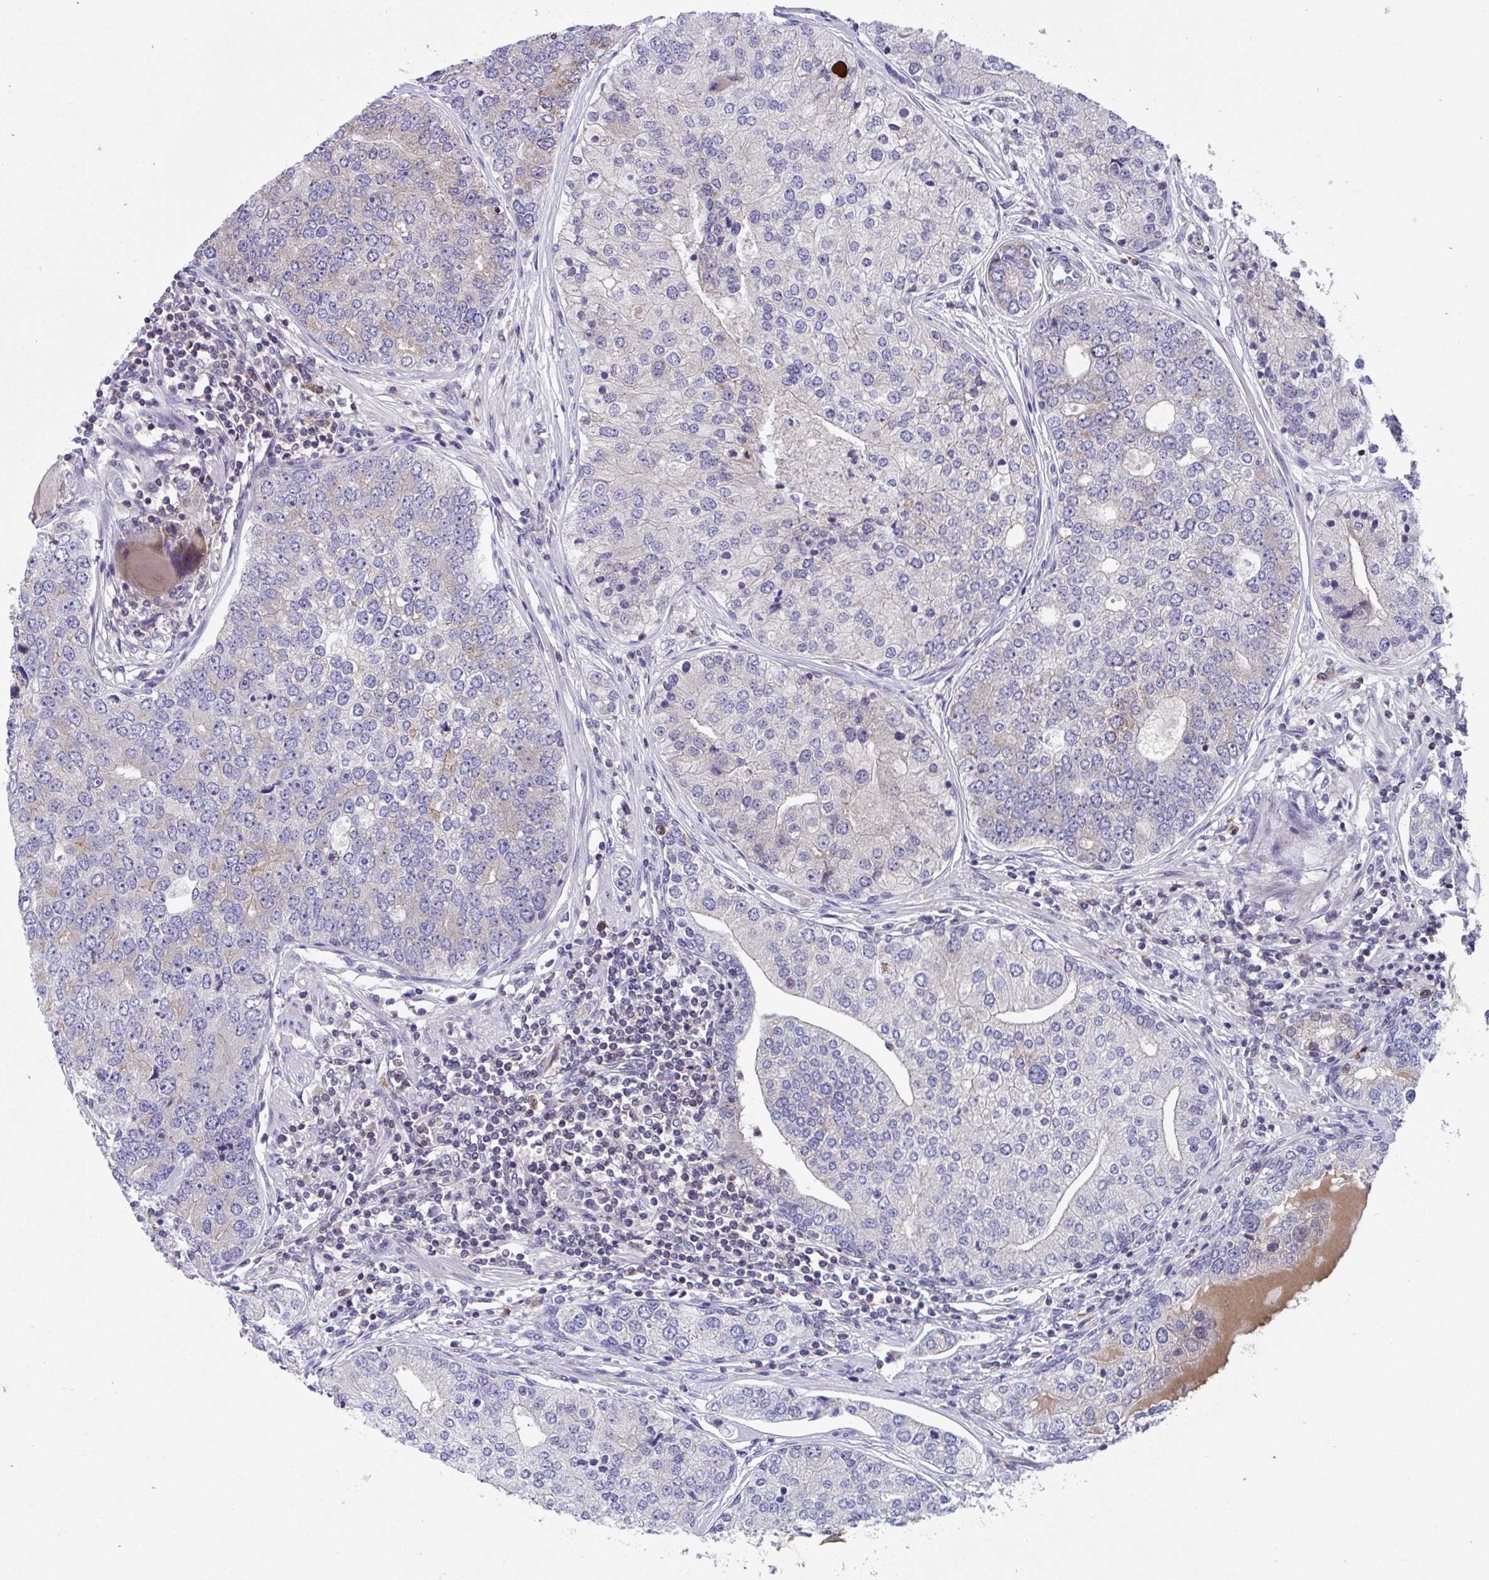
{"staining": {"intensity": "weak", "quantity": "25%-75%", "location": "cytoplasmic/membranous"}, "tissue": "prostate cancer", "cell_type": "Tumor cells", "image_type": "cancer", "snomed": [{"axis": "morphology", "description": "Adenocarcinoma, High grade"}, {"axis": "topography", "description": "Prostate"}], "caption": "Tumor cells show weak cytoplasmic/membranous staining in about 25%-75% of cells in prostate cancer.", "gene": "FHIP1B", "patient": {"sex": "male", "age": 60}}